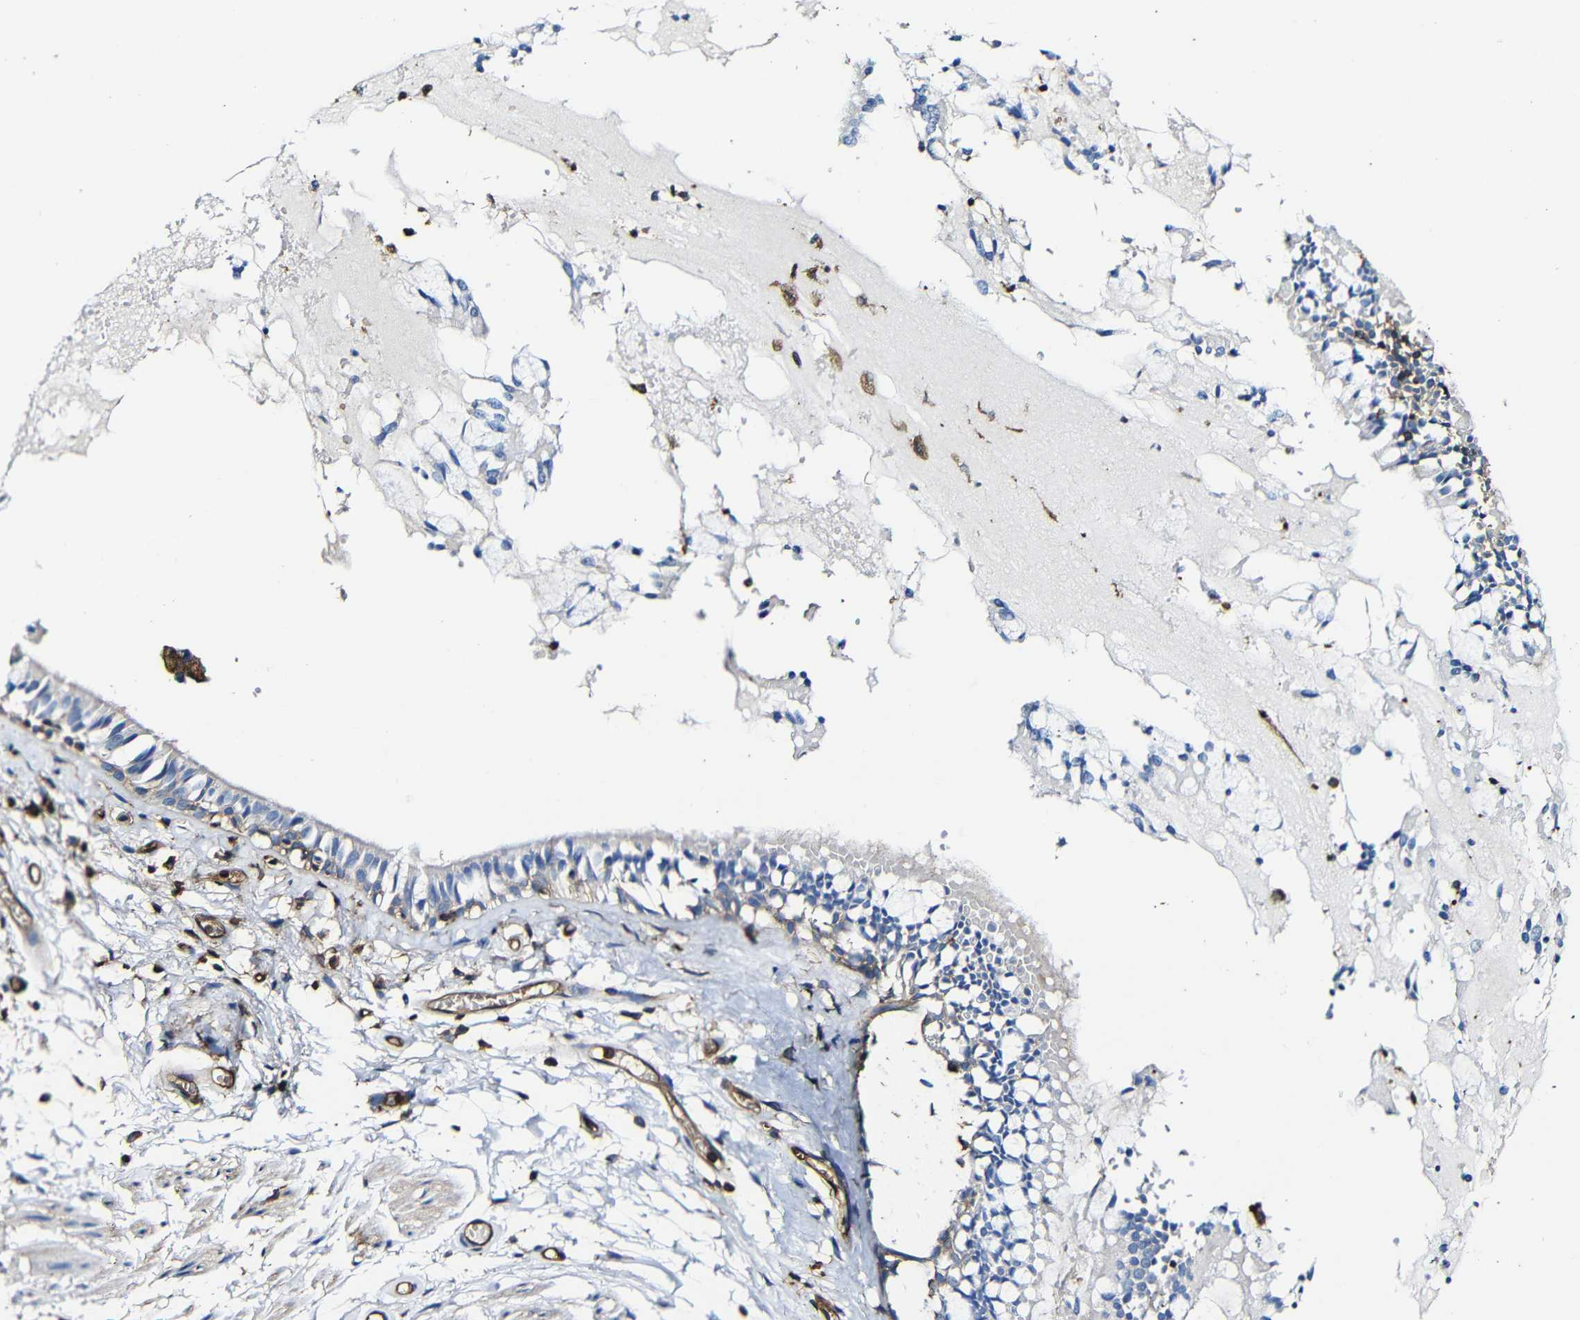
{"staining": {"intensity": "negative", "quantity": "none", "location": "none"}, "tissue": "bronchus", "cell_type": "Respiratory epithelial cells", "image_type": "normal", "snomed": [{"axis": "morphology", "description": "Normal tissue, NOS"}, {"axis": "morphology", "description": "Inflammation, NOS"}, {"axis": "topography", "description": "Cartilage tissue"}, {"axis": "topography", "description": "Lung"}], "caption": "The micrograph shows no significant staining in respiratory epithelial cells of bronchus. Nuclei are stained in blue.", "gene": "MSN", "patient": {"sex": "male", "age": 71}}